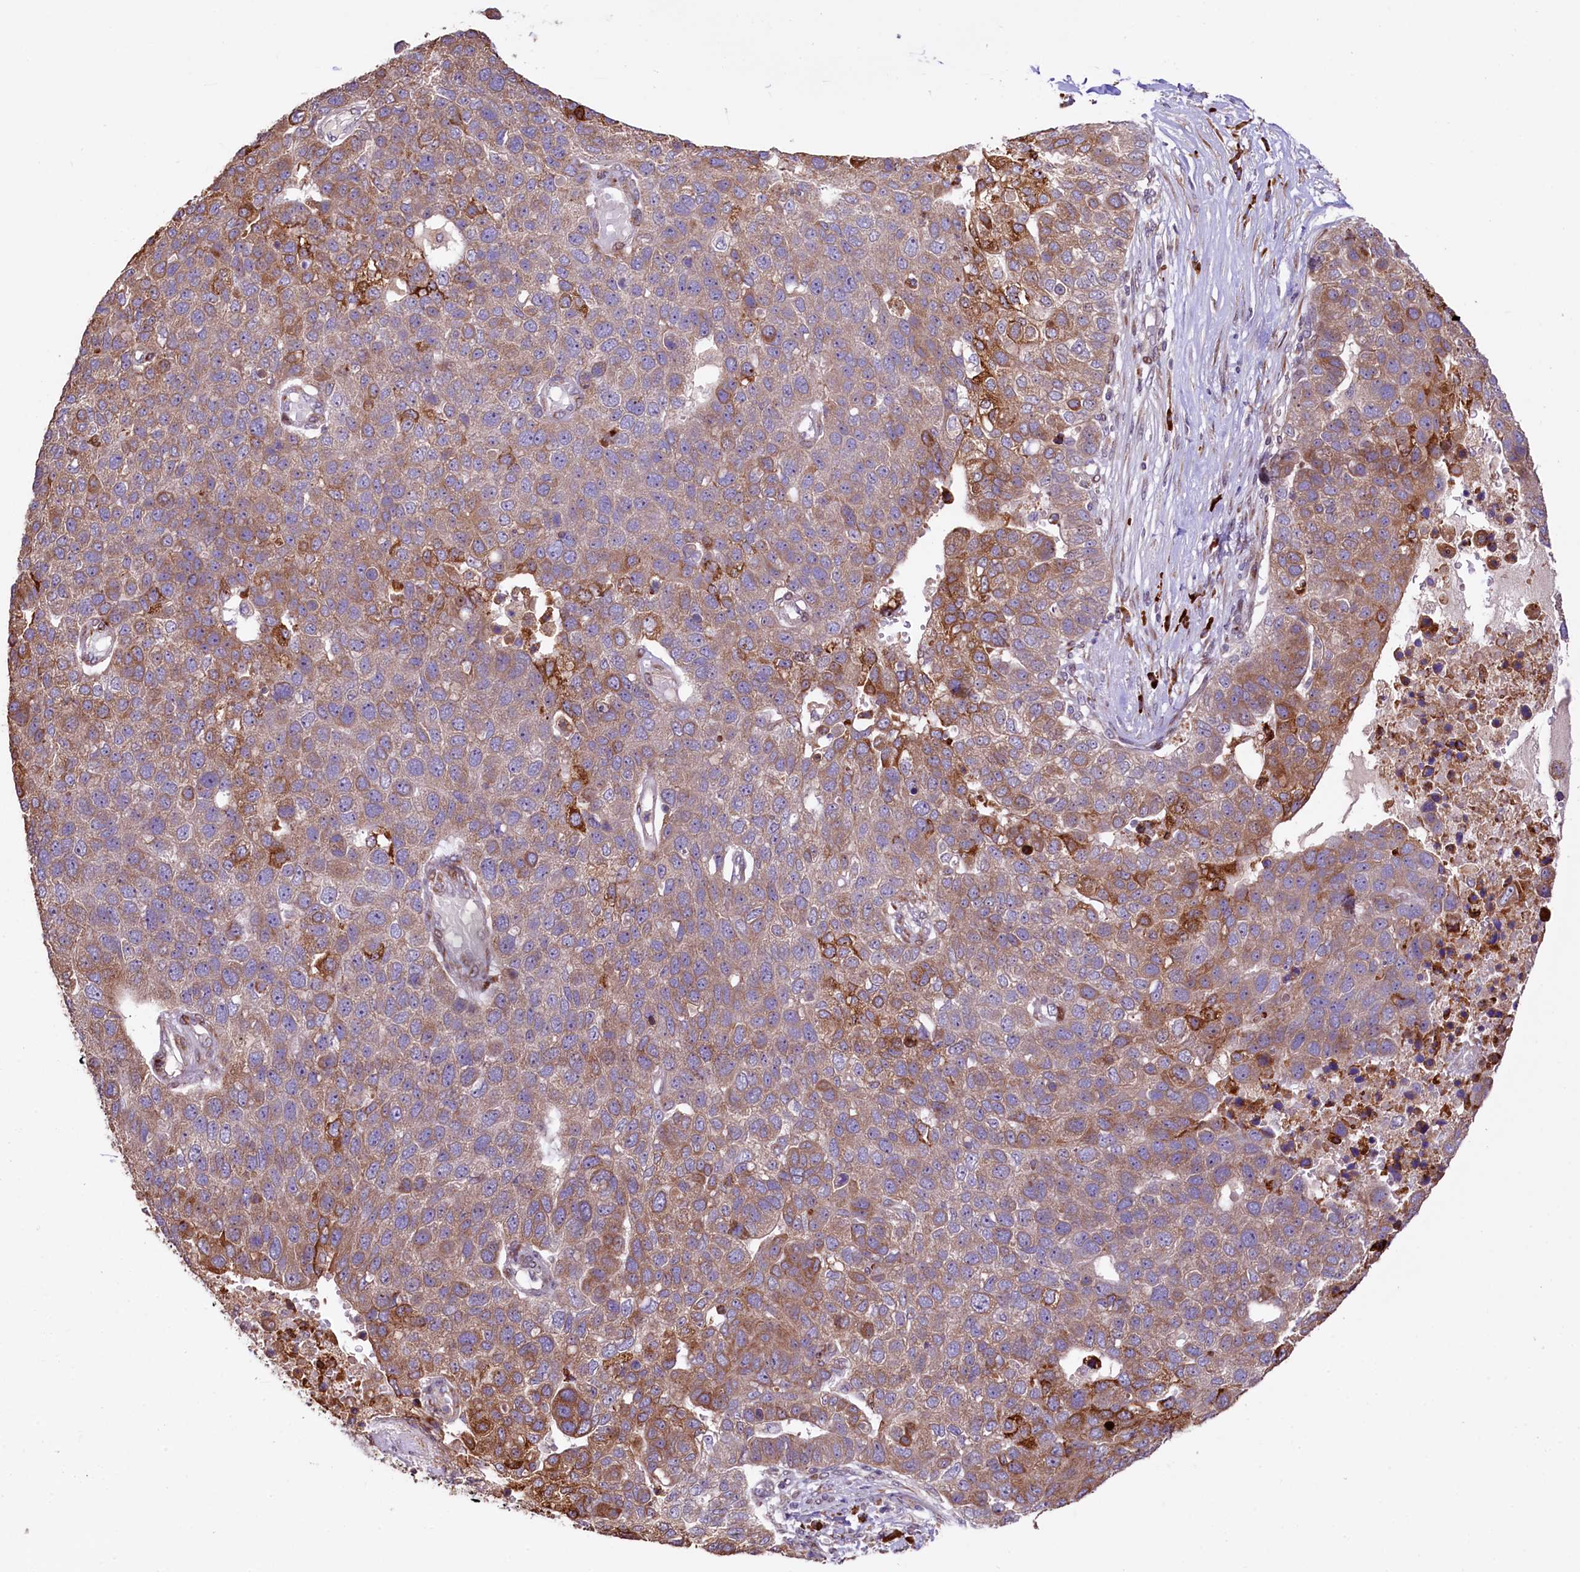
{"staining": {"intensity": "moderate", "quantity": "25%-75%", "location": "cytoplasmic/membranous"}, "tissue": "pancreatic cancer", "cell_type": "Tumor cells", "image_type": "cancer", "snomed": [{"axis": "morphology", "description": "Adenocarcinoma, NOS"}, {"axis": "topography", "description": "Pancreas"}], "caption": "Brown immunohistochemical staining in pancreatic cancer displays moderate cytoplasmic/membranous positivity in about 25%-75% of tumor cells. (DAB IHC, brown staining for protein, blue staining for nuclei).", "gene": "C5orf15", "patient": {"sex": "female", "age": 61}}